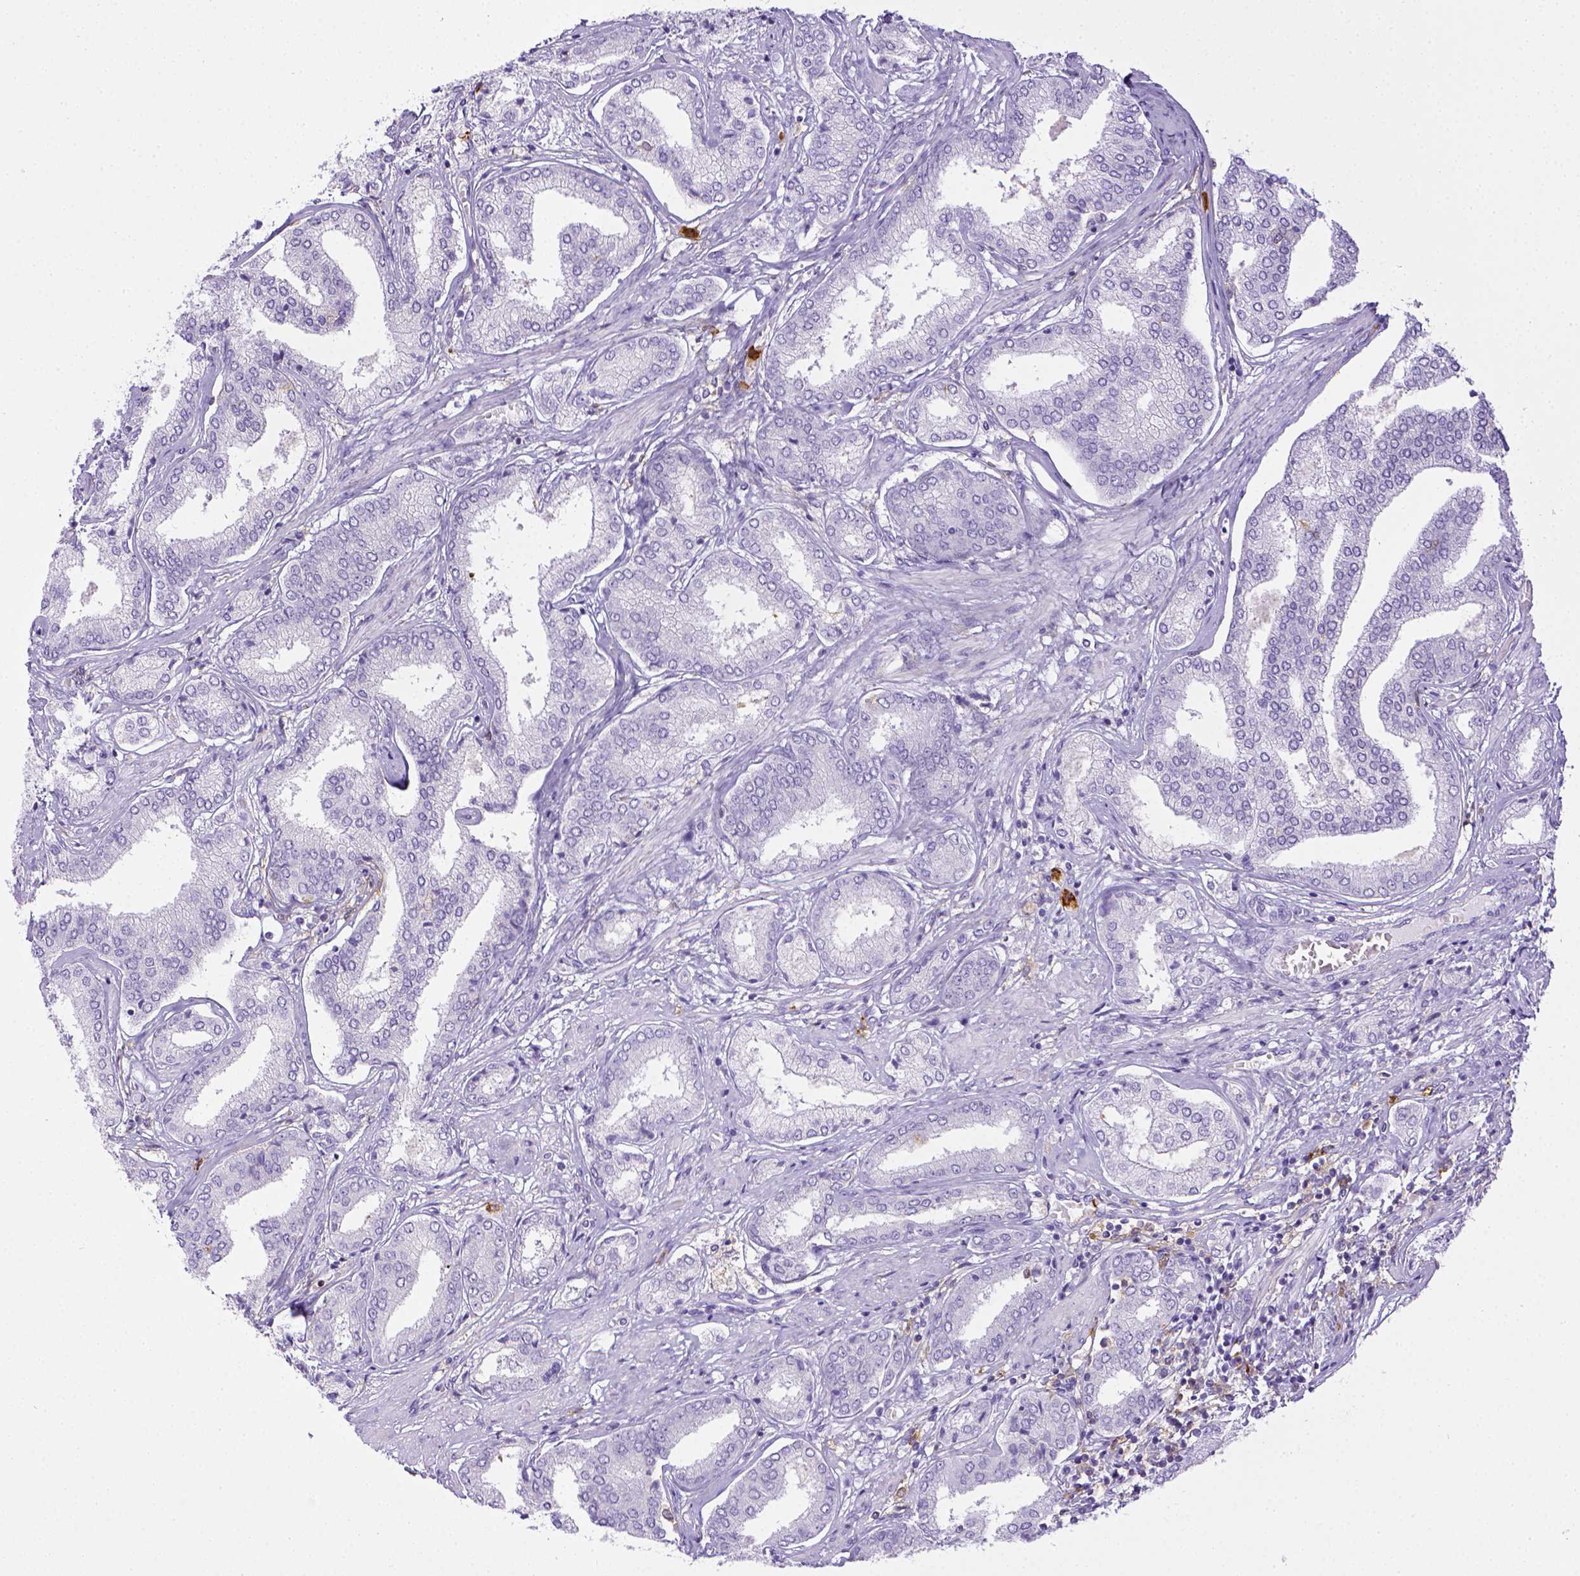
{"staining": {"intensity": "negative", "quantity": "none", "location": "none"}, "tissue": "prostate cancer", "cell_type": "Tumor cells", "image_type": "cancer", "snomed": [{"axis": "morphology", "description": "Adenocarcinoma, NOS"}, {"axis": "topography", "description": "Prostate"}], "caption": "This is an immunohistochemistry (IHC) photomicrograph of prostate cancer (adenocarcinoma). There is no expression in tumor cells.", "gene": "ITGAM", "patient": {"sex": "male", "age": 63}}